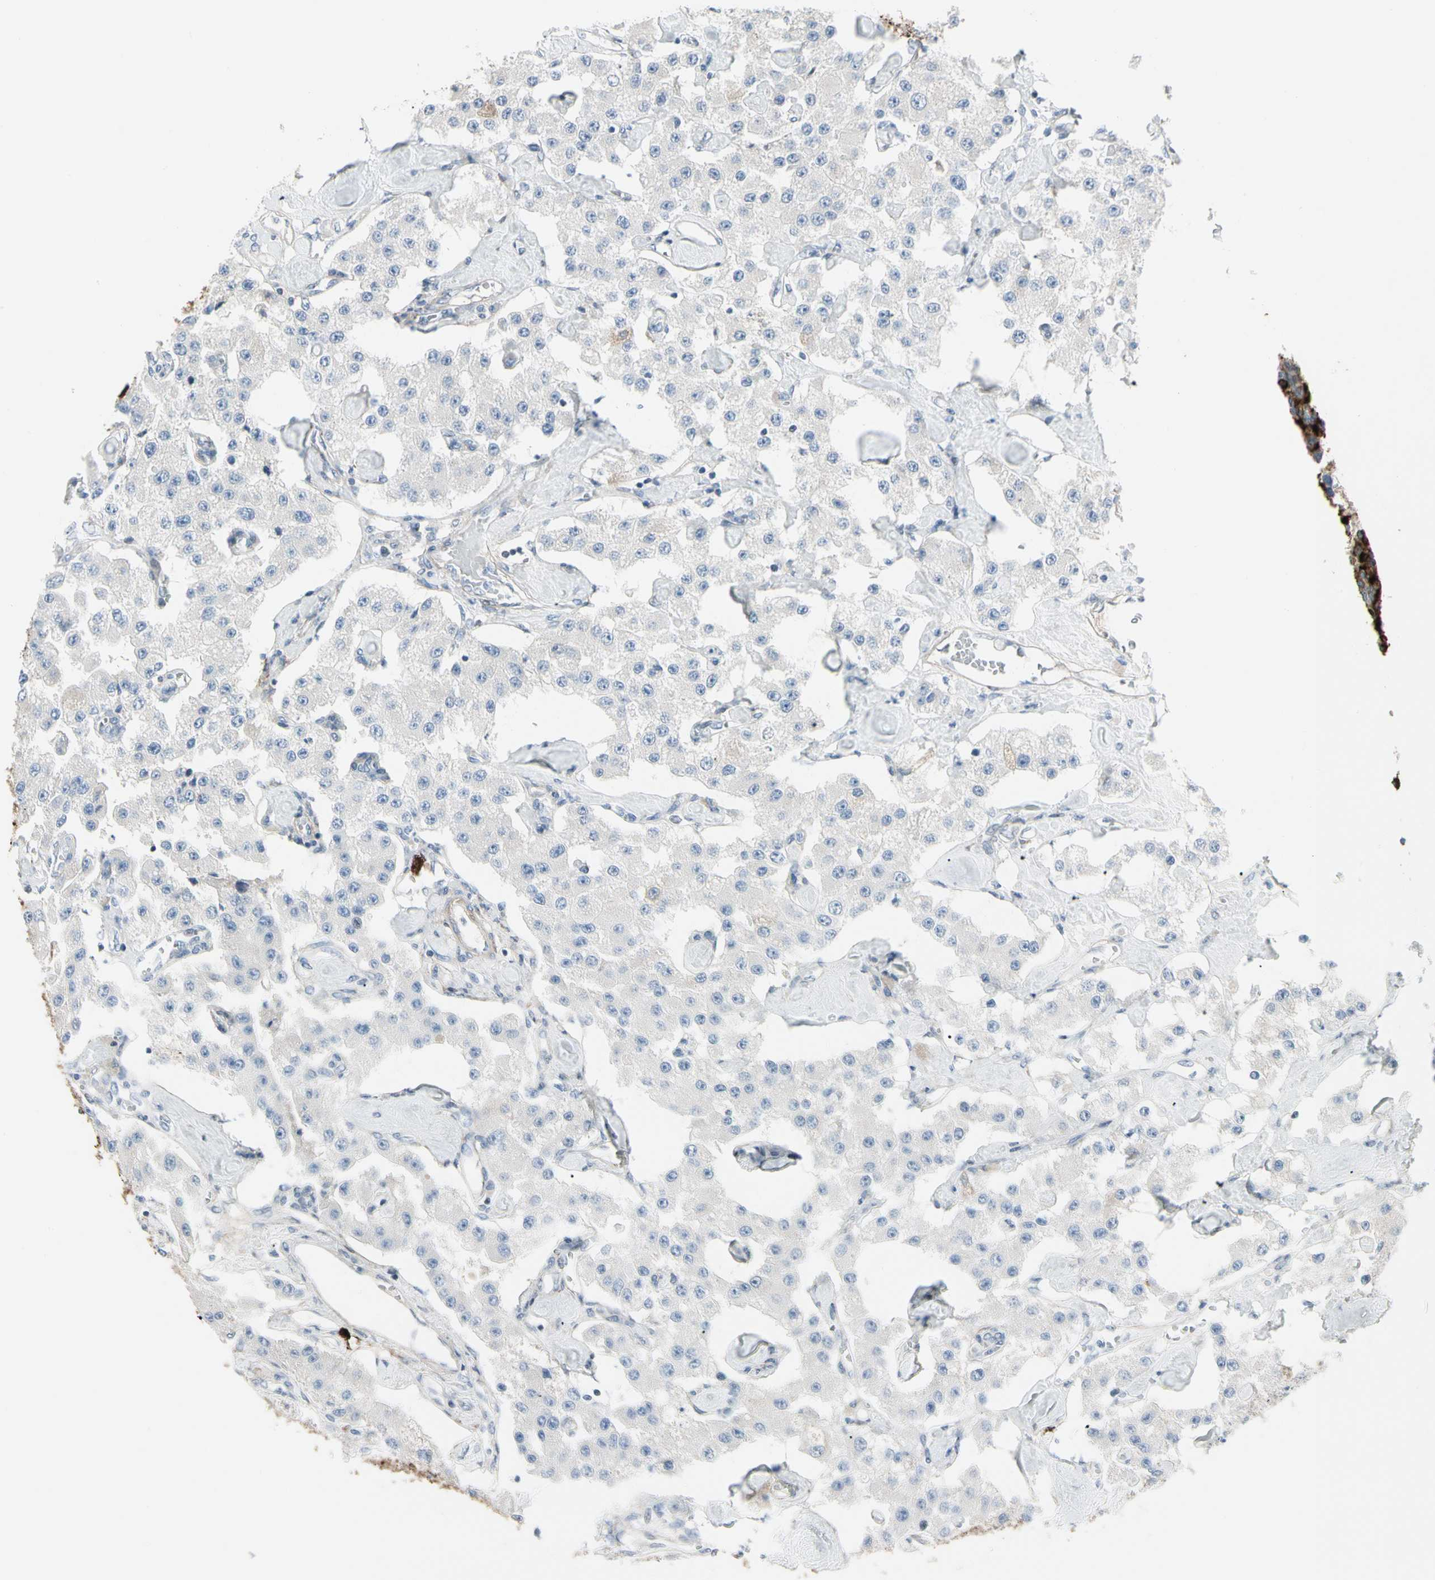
{"staining": {"intensity": "negative", "quantity": "none", "location": "none"}, "tissue": "carcinoid", "cell_type": "Tumor cells", "image_type": "cancer", "snomed": [{"axis": "morphology", "description": "Carcinoid, malignant, NOS"}, {"axis": "topography", "description": "Pancreas"}], "caption": "An IHC micrograph of carcinoid (malignant) is shown. There is no staining in tumor cells of carcinoid (malignant).", "gene": "PIGR", "patient": {"sex": "male", "age": 41}}